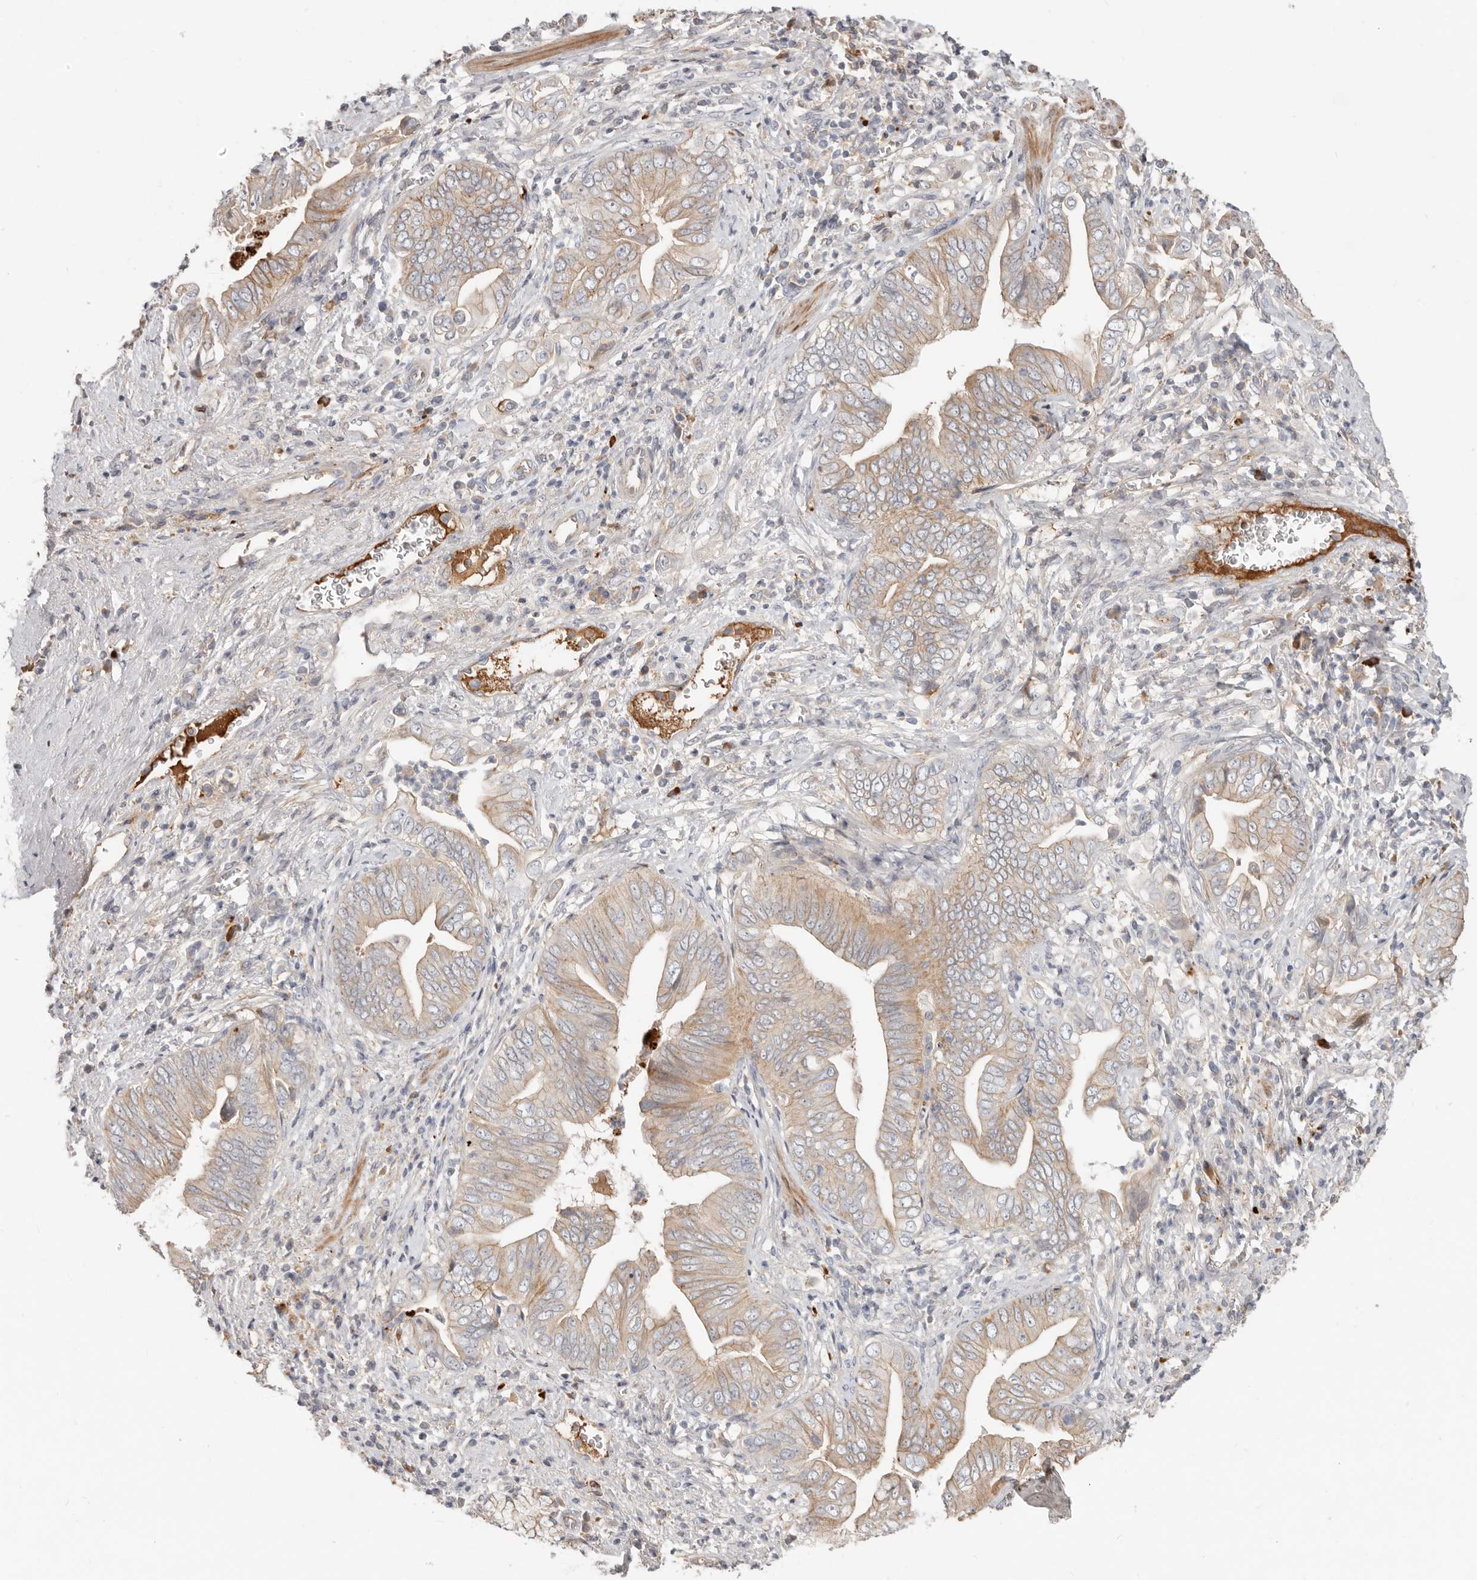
{"staining": {"intensity": "weak", "quantity": ">75%", "location": "cytoplasmic/membranous"}, "tissue": "pancreatic cancer", "cell_type": "Tumor cells", "image_type": "cancer", "snomed": [{"axis": "morphology", "description": "Adenocarcinoma, NOS"}, {"axis": "topography", "description": "Pancreas"}], "caption": "High-power microscopy captured an immunohistochemistry (IHC) micrograph of pancreatic adenocarcinoma, revealing weak cytoplasmic/membranous staining in approximately >75% of tumor cells.", "gene": "MTFR2", "patient": {"sex": "male", "age": 75}}